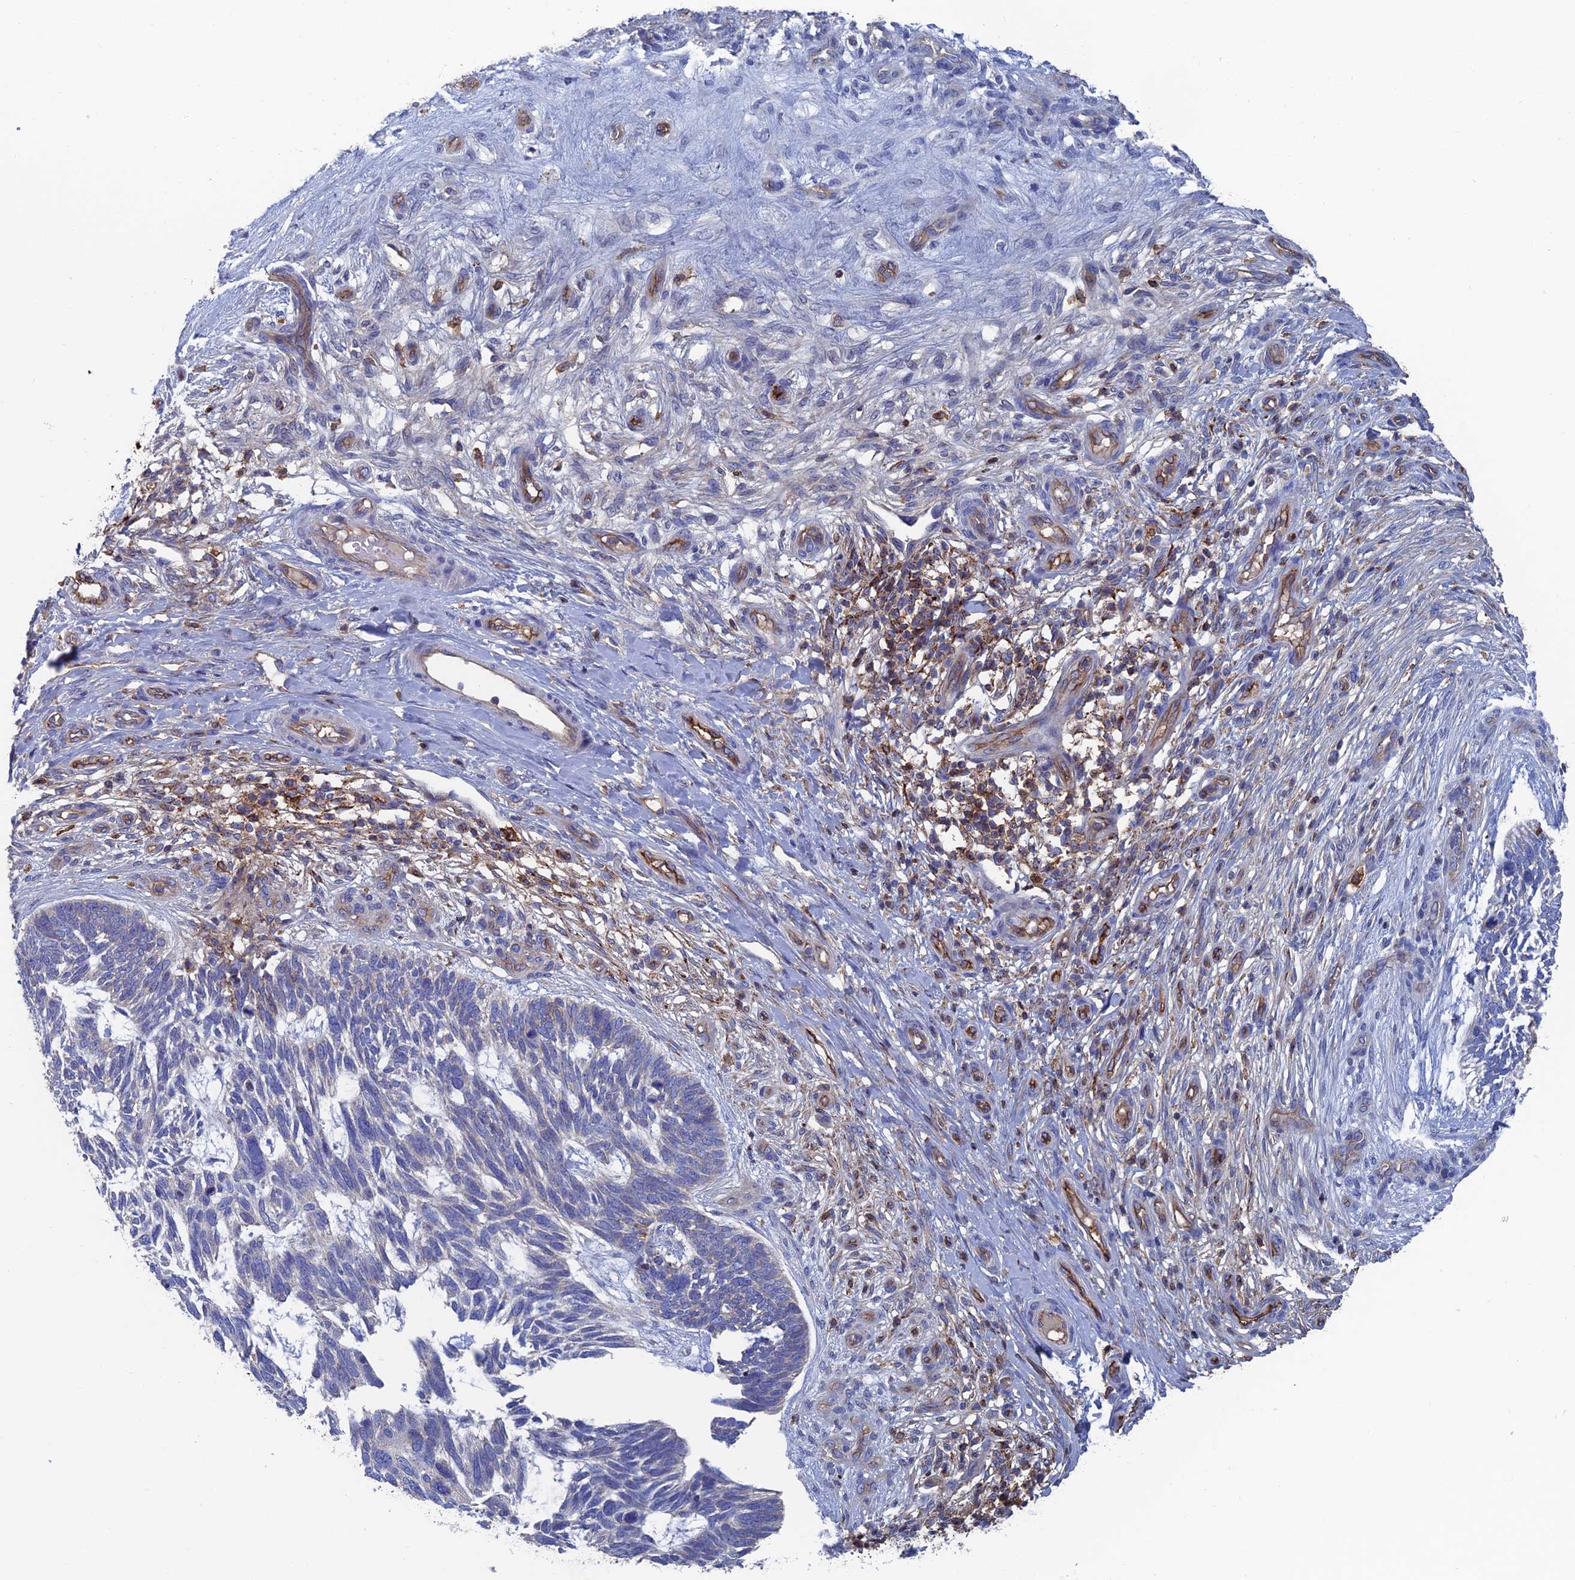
{"staining": {"intensity": "negative", "quantity": "none", "location": "none"}, "tissue": "skin cancer", "cell_type": "Tumor cells", "image_type": "cancer", "snomed": [{"axis": "morphology", "description": "Basal cell carcinoma"}, {"axis": "topography", "description": "Skin"}], "caption": "Micrograph shows no protein positivity in tumor cells of skin cancer tissue.", "gene": "SNX11", "patient": {"sex": "male", "age": 88}}